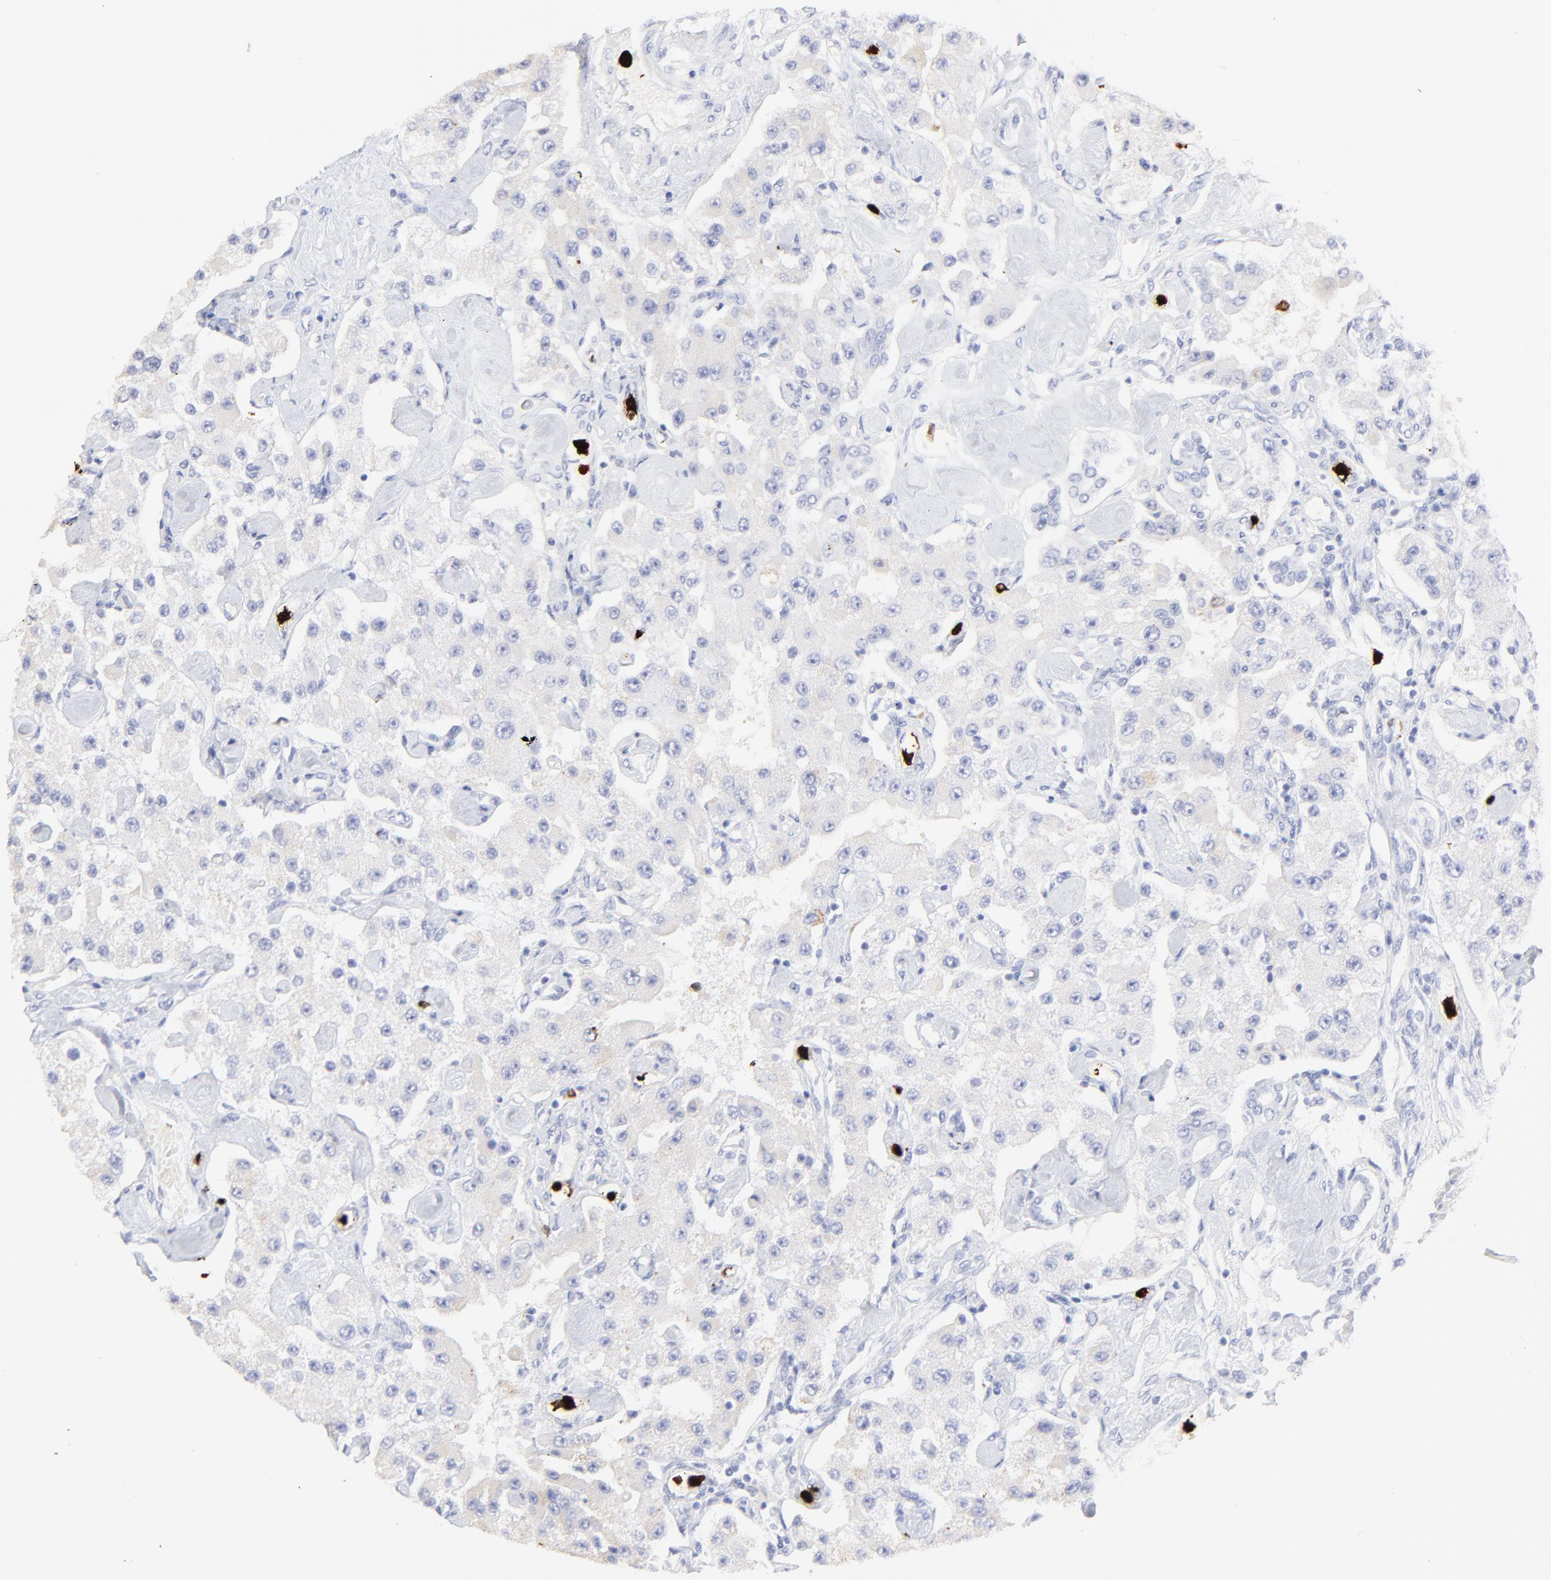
{"staining": {"intensity": "negative", "quantity": "none", "location": "none"}, "tissue": "carcinoid", "cell_type": "Tumor cells", "image_type": "cancer", "snomed": [{"axis": "morphology", "description": "Carcinoid, malignant, NOS"}, {"axis": "topography", "description": "Pancreas"}], "caption": "Tumor cells show no significant staining in carcinoid. Brightfield microscopy of immunohistochemistry stained with DAB (3,3'-diaminobenzidine) (brown) and hematoxylin (blue), captured at high magnification.", "gene": "S100A12", "patient": {"sex": "male", "age": 41}}